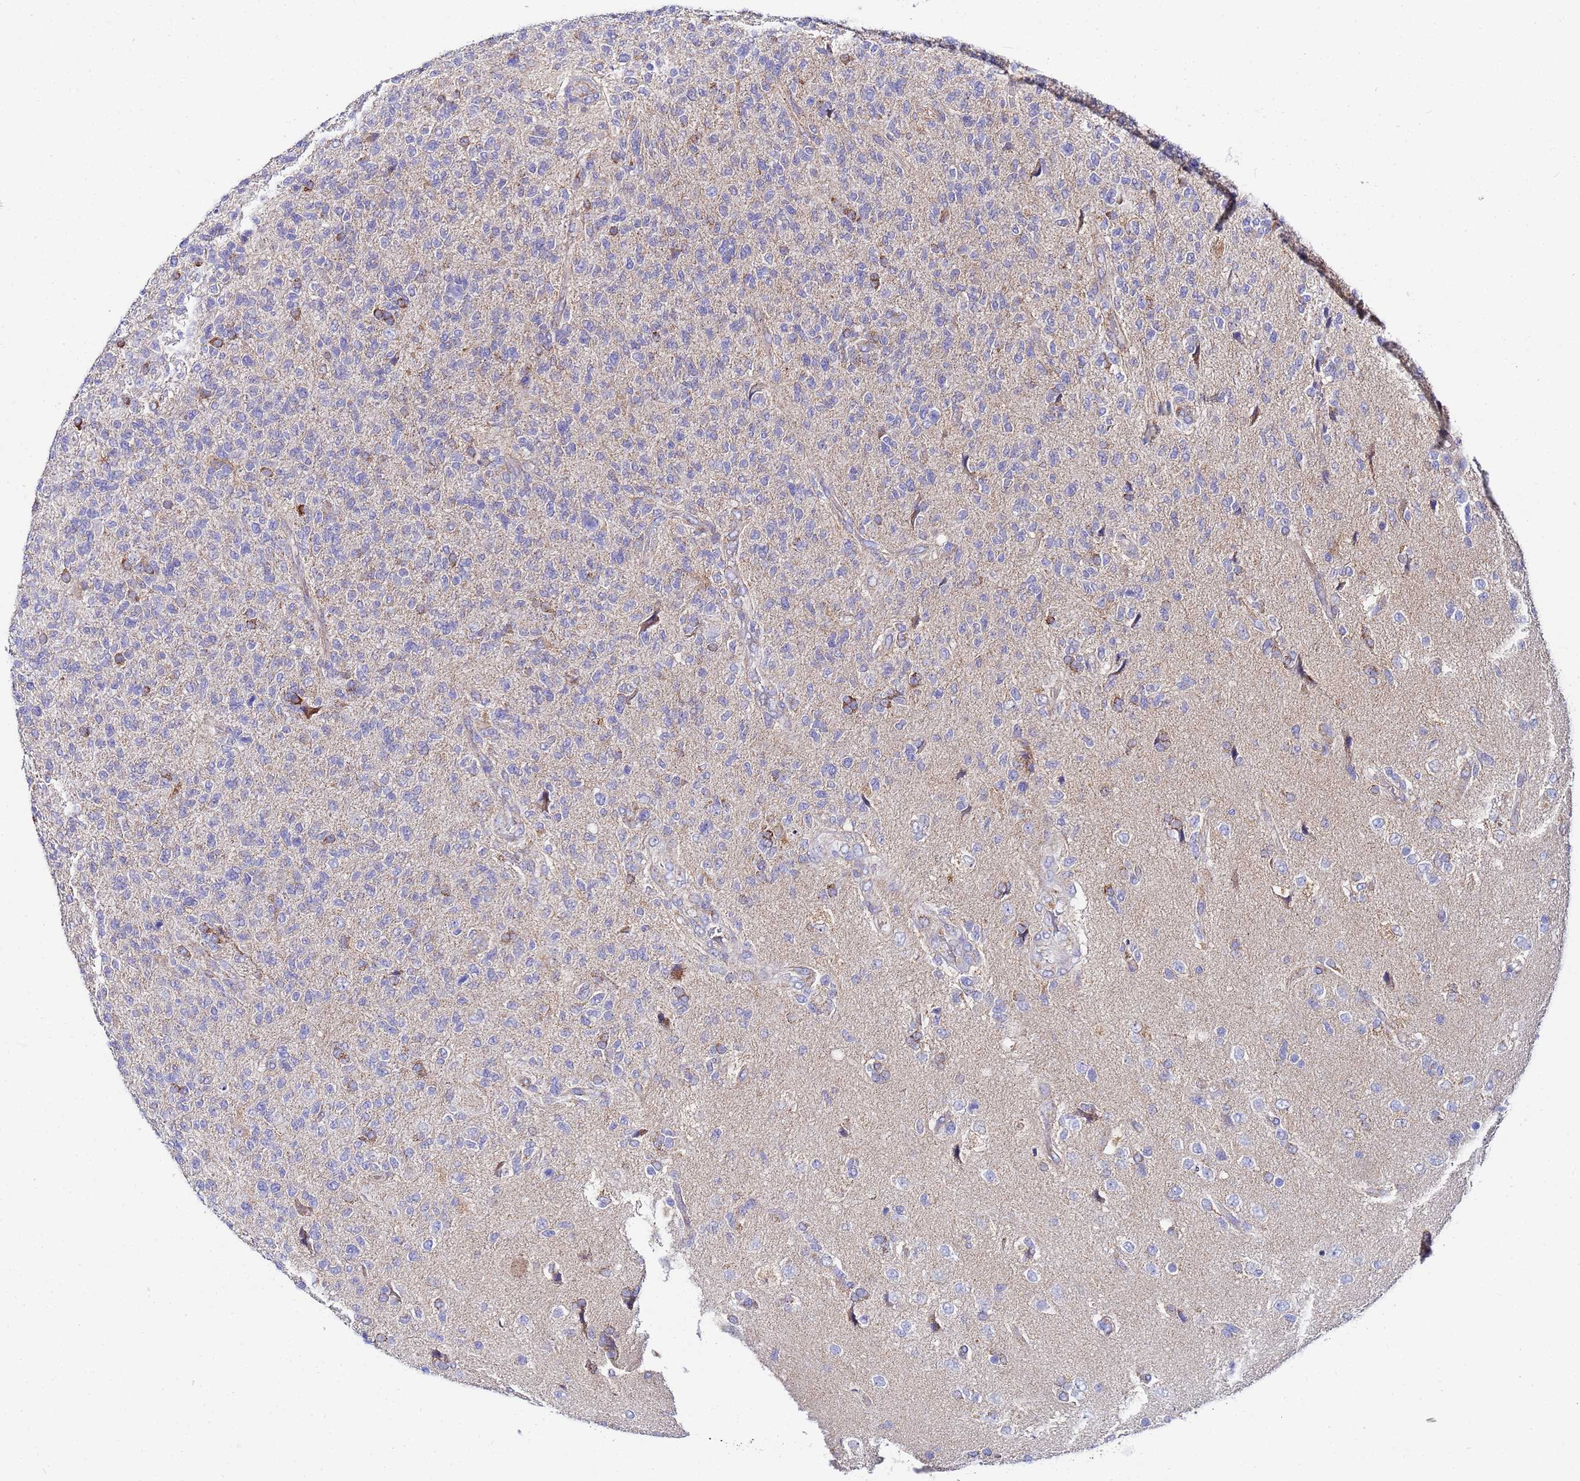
{"staining": {"intensity": "negative", "quantity": "none", "location": "none"}, "tissue": "glioma", "cell_type": "Tumor cells", "image_type": "cancer", "snomed": [{"axis": "morphology", "description": "Glioma, malignant, High grade"}, {"axis": "topography", "description": "Brain"}], "caption": "An IHC micrograph of glioma is shown. There is no staining in tumor cells of glioma.", "gene": "FAHD2A", "patient": {"sex": "male", "age": 56}}